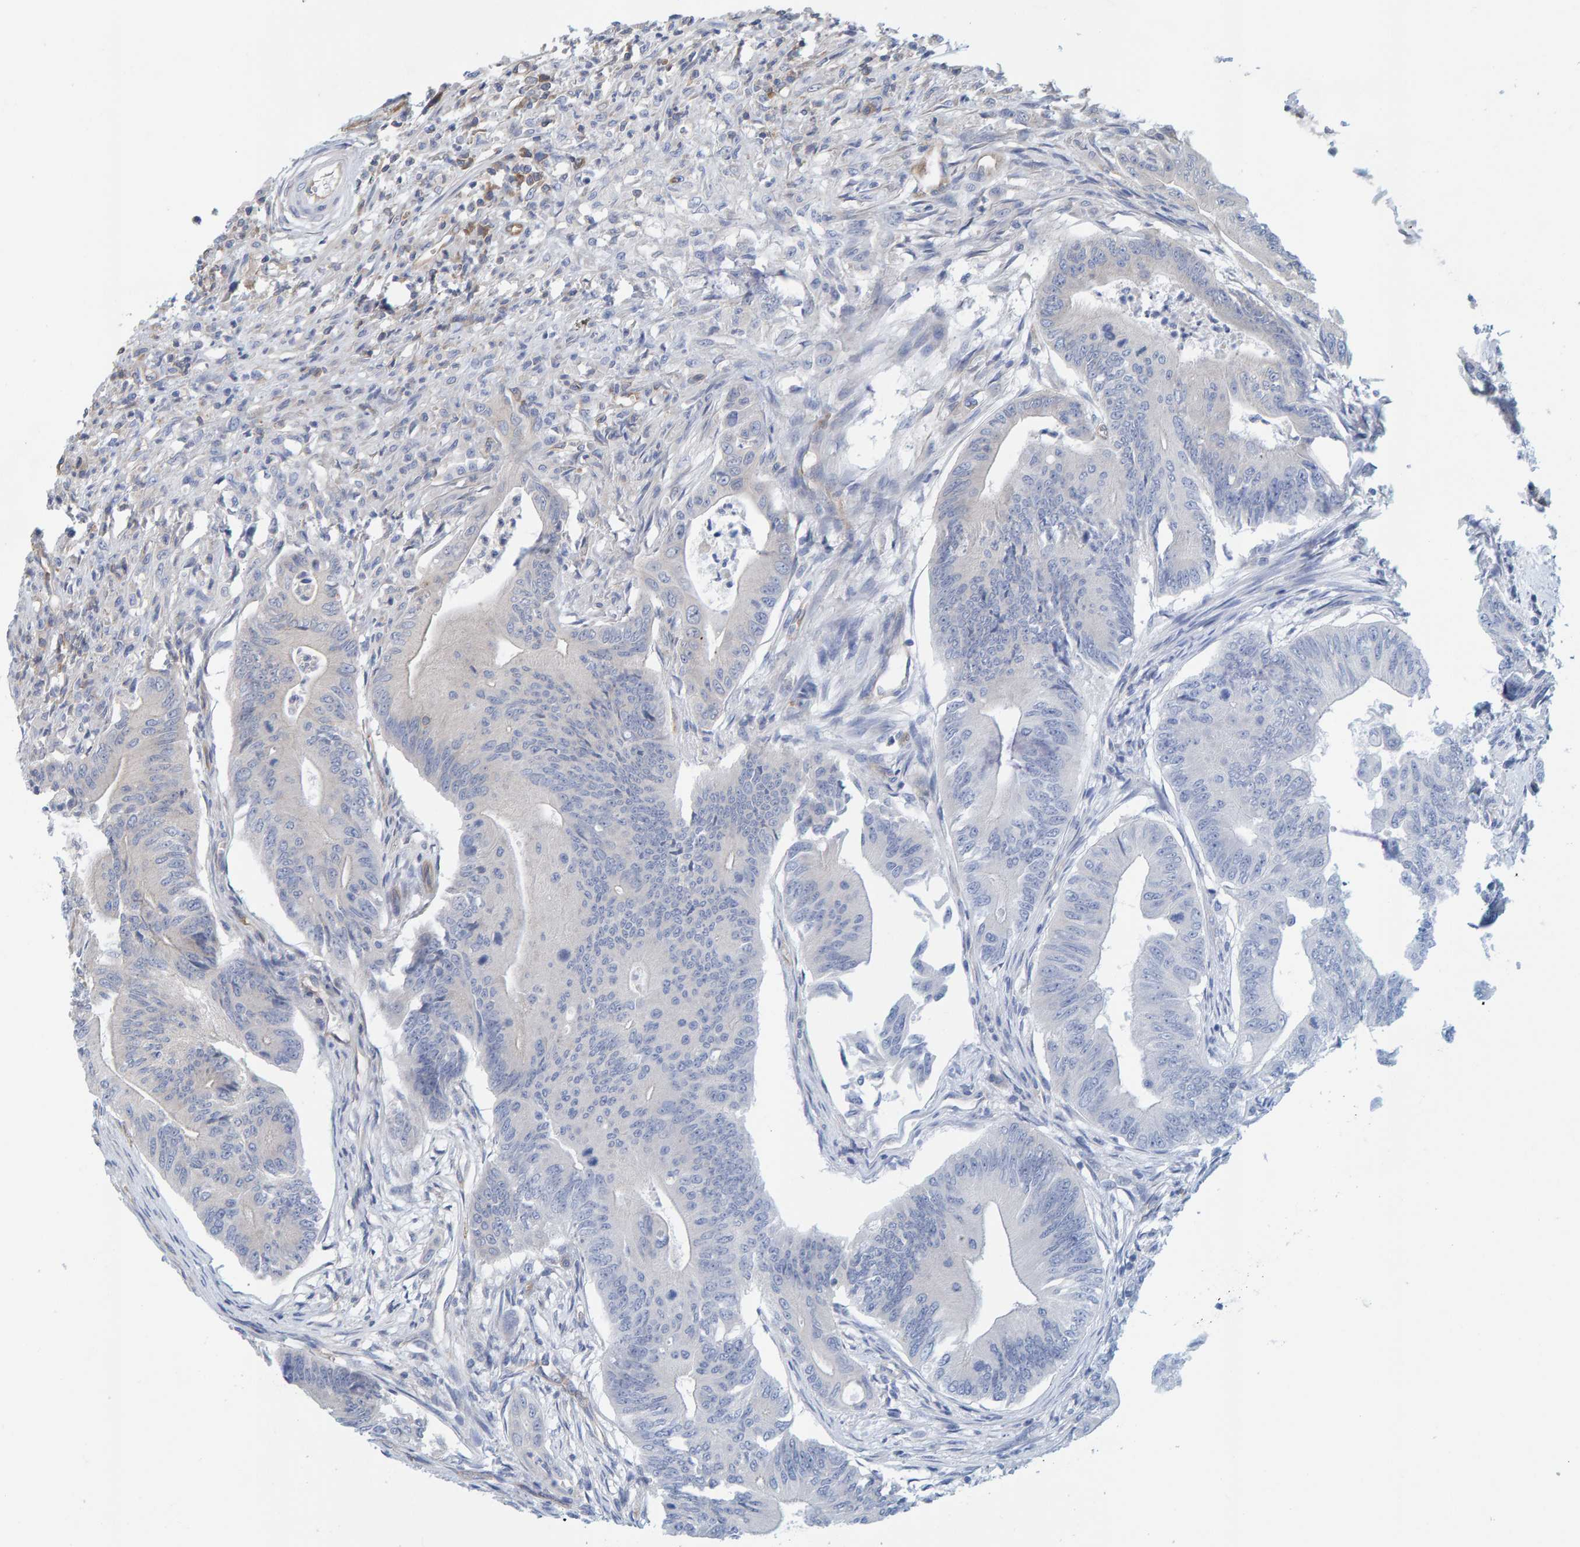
{"staining": {"intensity": "negative", "quantity": "none", "location": "none"}, "tissue": "colorectal cancer", "cell_type": "Tumor cells", "image_type": "cancer", "snomed": [{"axis": "morphology", "description": "Adenoma, NOS"}, {"axis": "morphology", "description": "Adenocarcinoma, NOS"}, {"axis": "topography", "description": "Colon"}], "caption": "High power microscopy image of an IHC micrograph of colorectal adenoma, revealing no significant positivity in tumor cells. The staining is performed using DAB brown chromogen with nuclei counter-stained in using hematoxylin.", "gene": "PRKD2", "patient": {"sex": "male", "age": 79}}